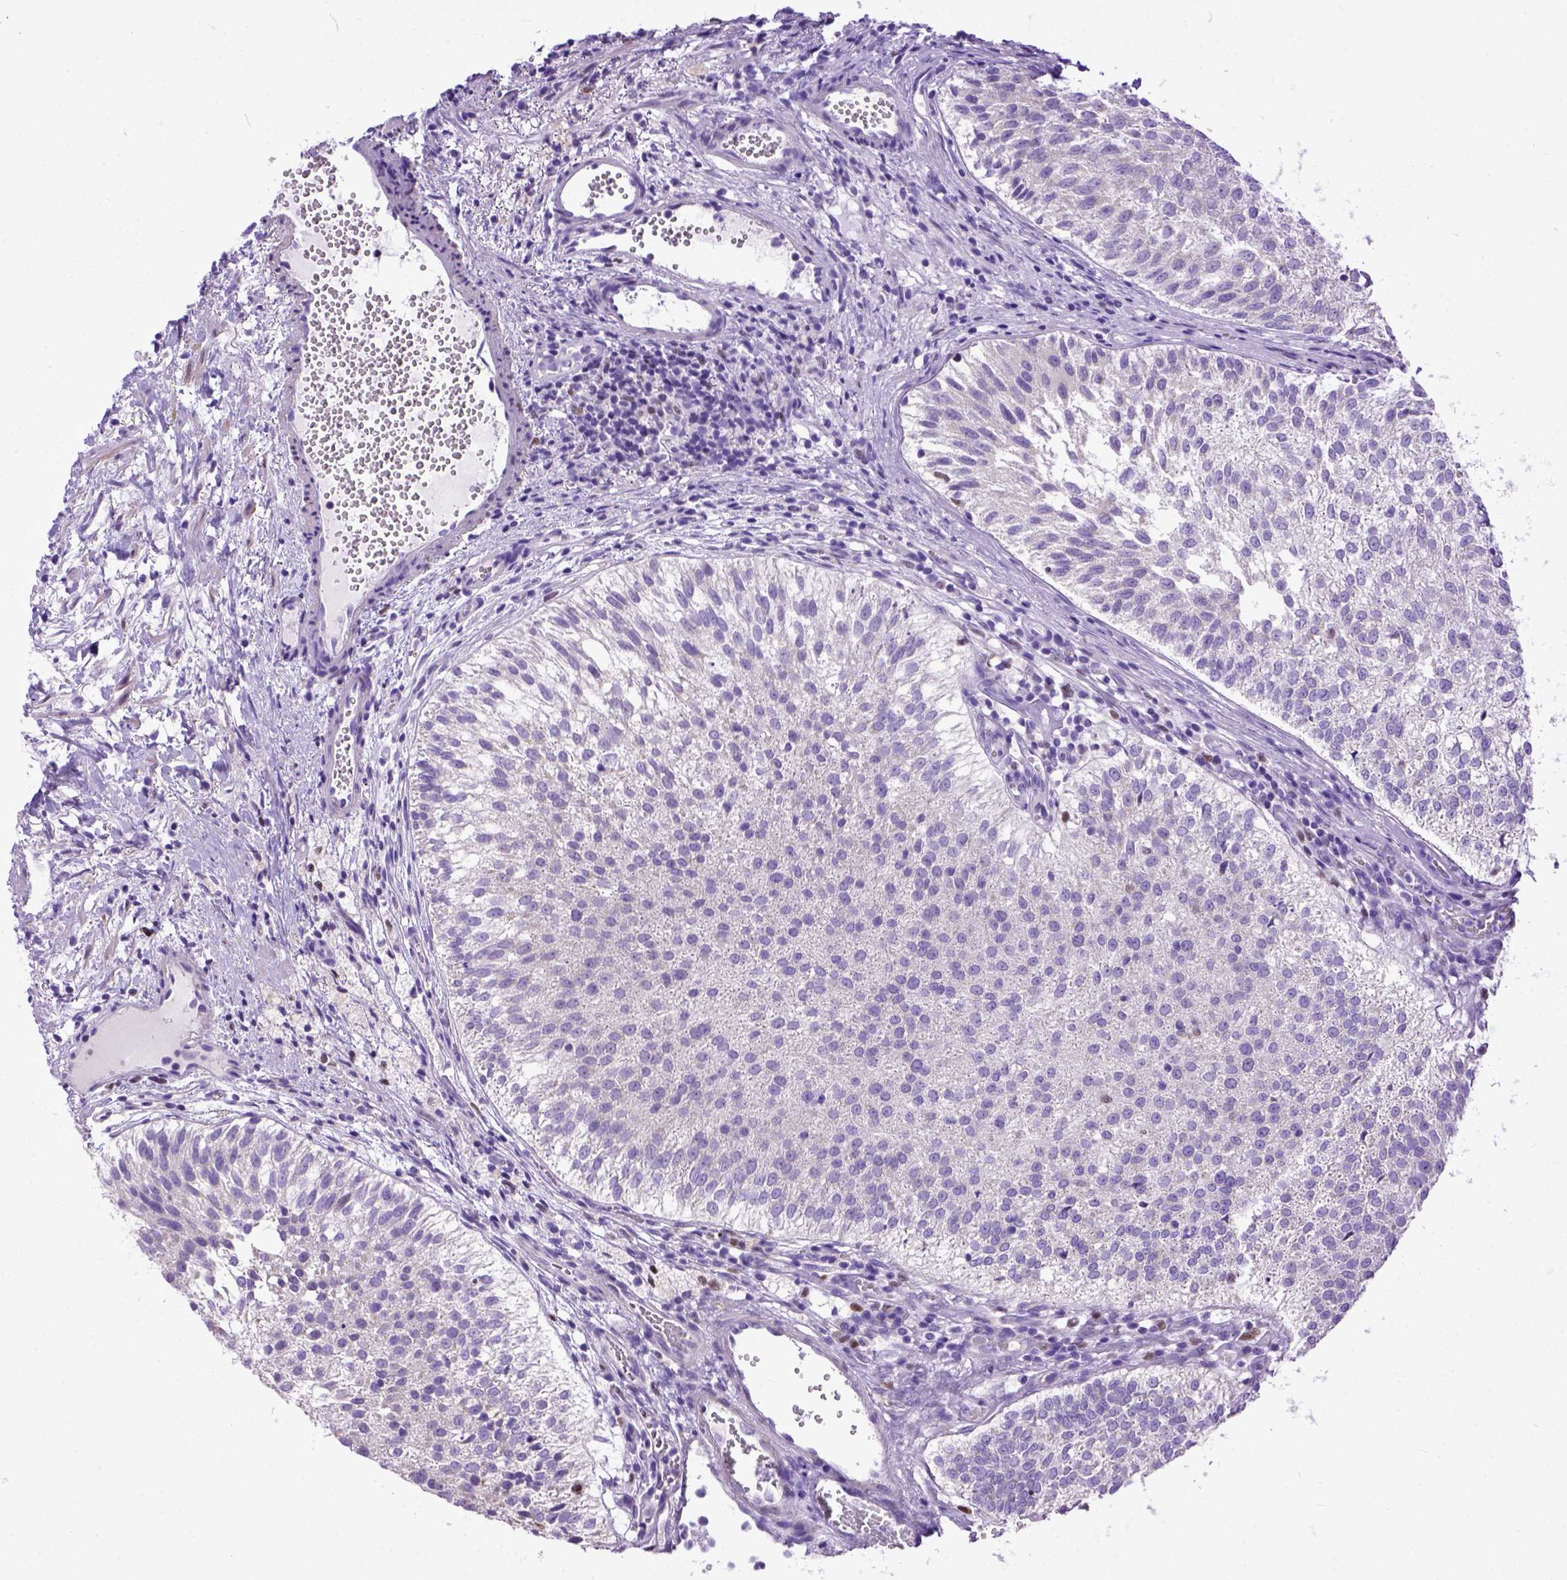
{"staining": {"intensity": "negative", "quantity": "none", "location": "none"}, "tissue": "urothelial cancer", "cell_type": "Tumor cells", "image_type": "cancer", "snomed": [{"axis": "morphology", "description": "Urothelial carcinoma, Low grade"}, {"axis": "topography", "description": "Urinary bladder"}], "caption": "Immunohistochemical staining of urothelial carcinoma (low-grade) exhibits no significant positivity in tumor cells.", "gene": "CRB1", "patient": {"sex": "female", "age": 87}}